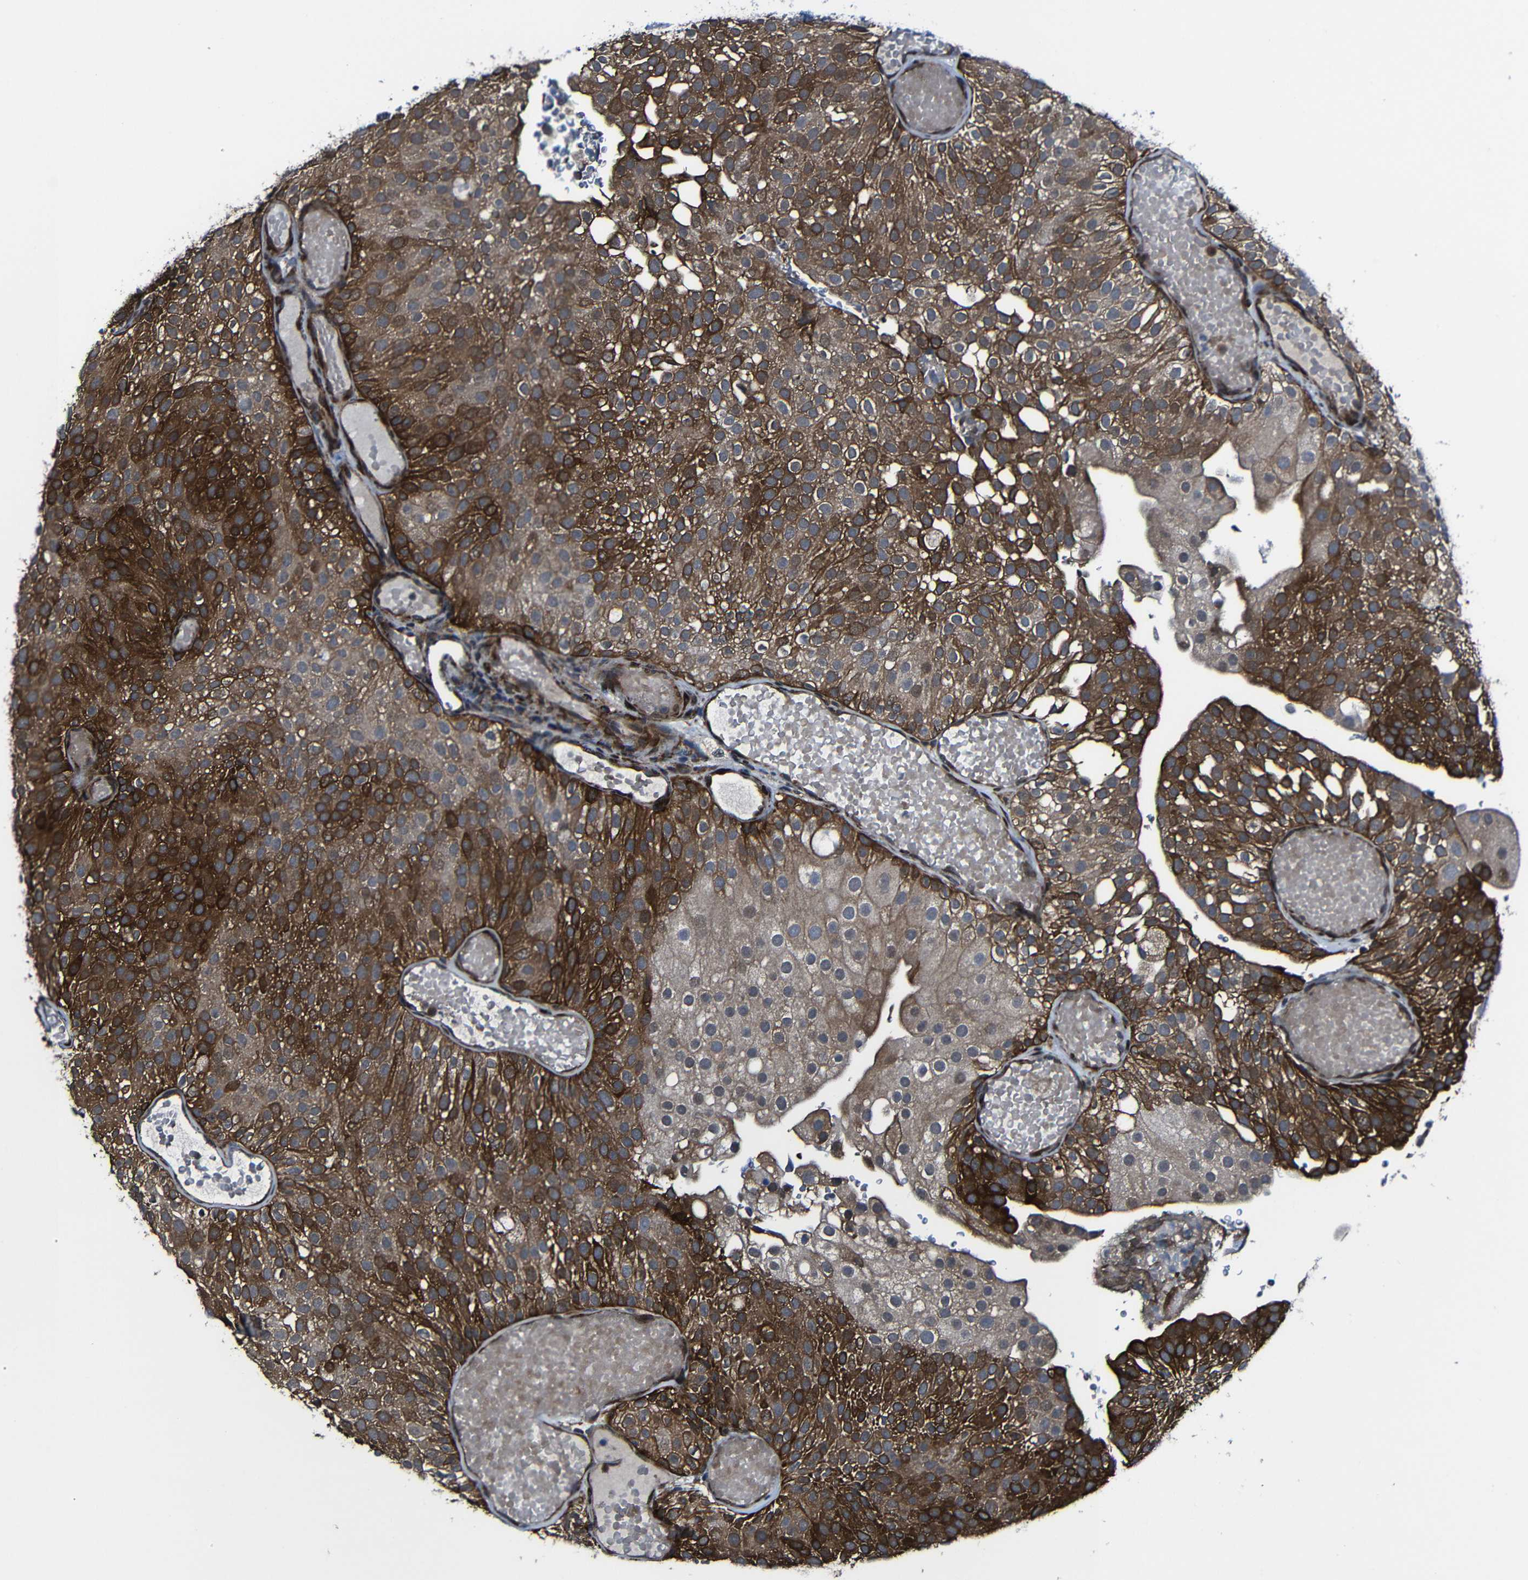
{"staining": {"intensity": "strong", "quantity": ">75%", "location": "cytoplasmic/membranous"}, "tissue": "urothelial cancer", "cell_type": "Tumor cells", "image_type": "cancer", "snomed": [{"axis": "morphology", "description": "Urothelial carcinoma, Low grade"}, {"axis": "topography", "description": "Urinary bladder"}], "caption": "This is an image of immunohistochemistry (IHC) staining of urothelial carcinoma (low-grade), which shows strong staining in the cytoplasmic/membranous of tumor cells.", "gene": "KIAA0513", "patient": {"sex": "male", "age": 78}}